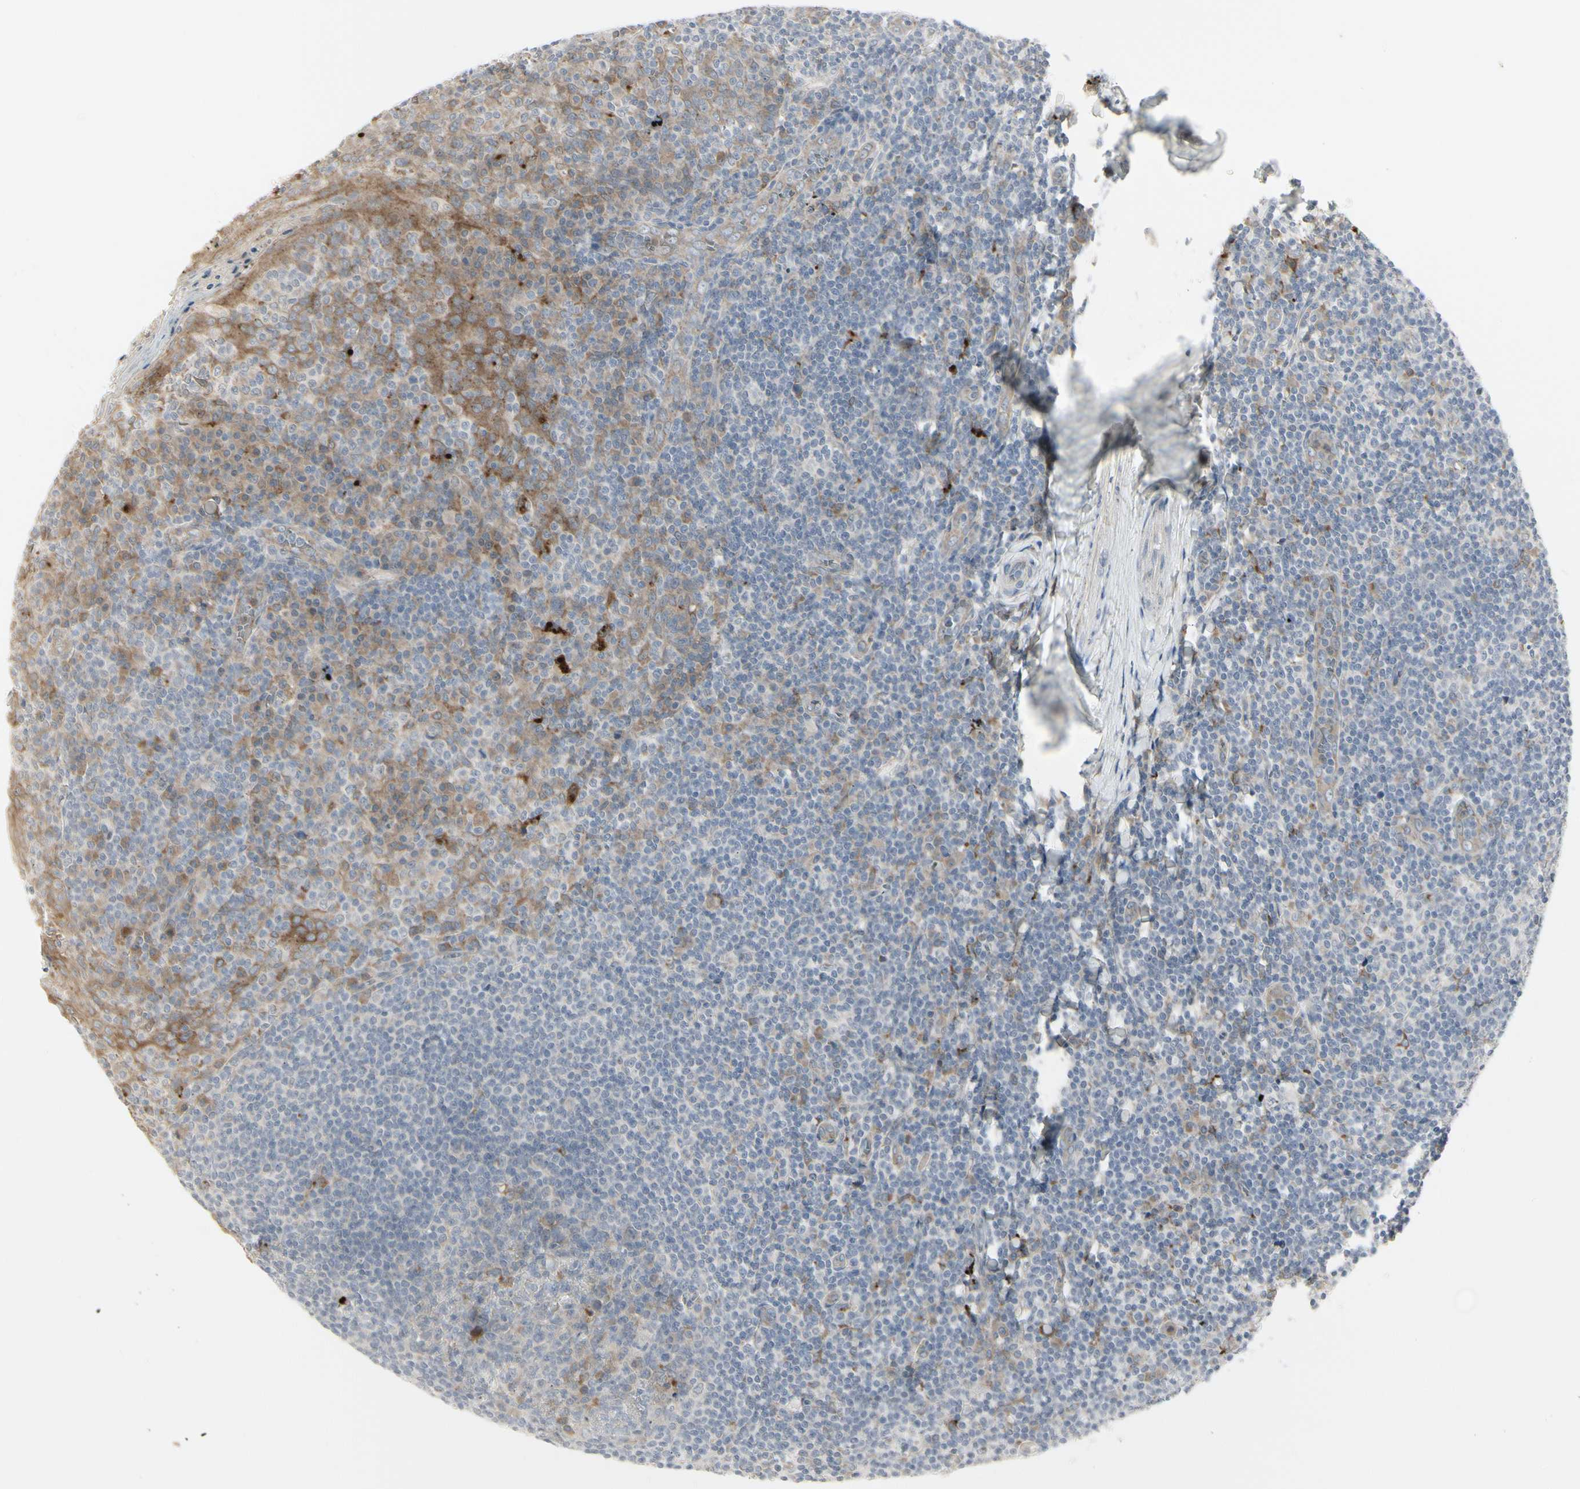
{"staining": {"intensity": "moderate", "quantity": "<25%", "location": "cytoplasmic/membranous"}, "tissue": "tonsil", "cell_type": "Germinal center cells", "image_type": "normal", "snomed": [{"axis": "morphology", "description": "Normal tissue, NOS"}, {"axis": "topography", "description": "Tonsil"}], "caption": "Protein analysis of unremarkable tonsil displays moderate cytoplasmic/membranous staining in about <25% of germinal center cells.", "gene": "GRN", "patient": {"sex": "male", "age": 31}}